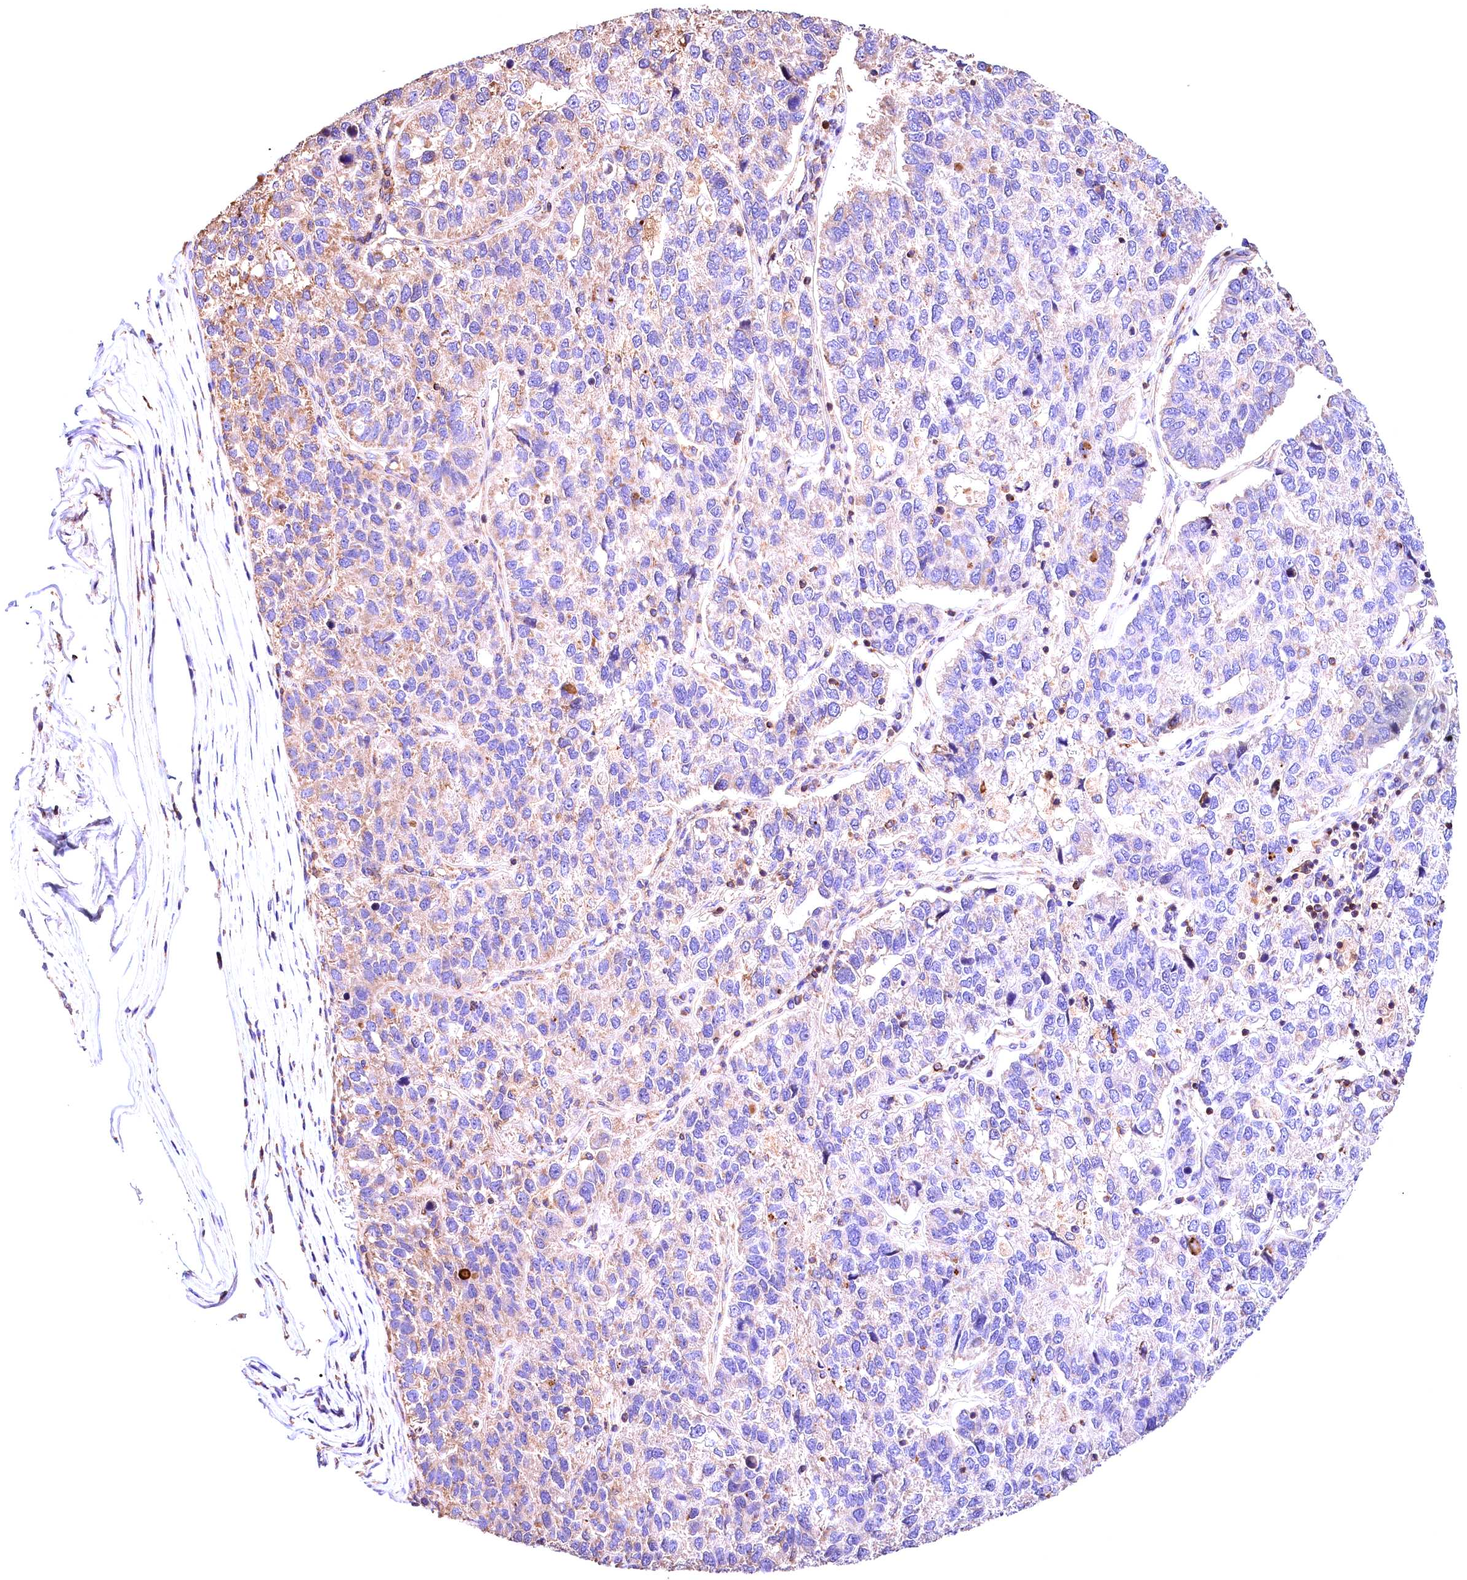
{"staining": {"intensity": "negative", "quantity": "none", "location": "none"}, "tissue": "pancreatic cancer", "cell_type": "Tumor cells", "image_type": "cancer", "snomed": [{"axis": "morphology", "description": "Adenocarcinoma, NOS"}, {"axis": "topography", "description": "Pancreas"}], "caption": "The histopathology image reveals no significant staining in tumor cells of pancreatic adenocarcinoma.", "gene": "KPTN", "patient": {"sex": "female", "age": 61}}